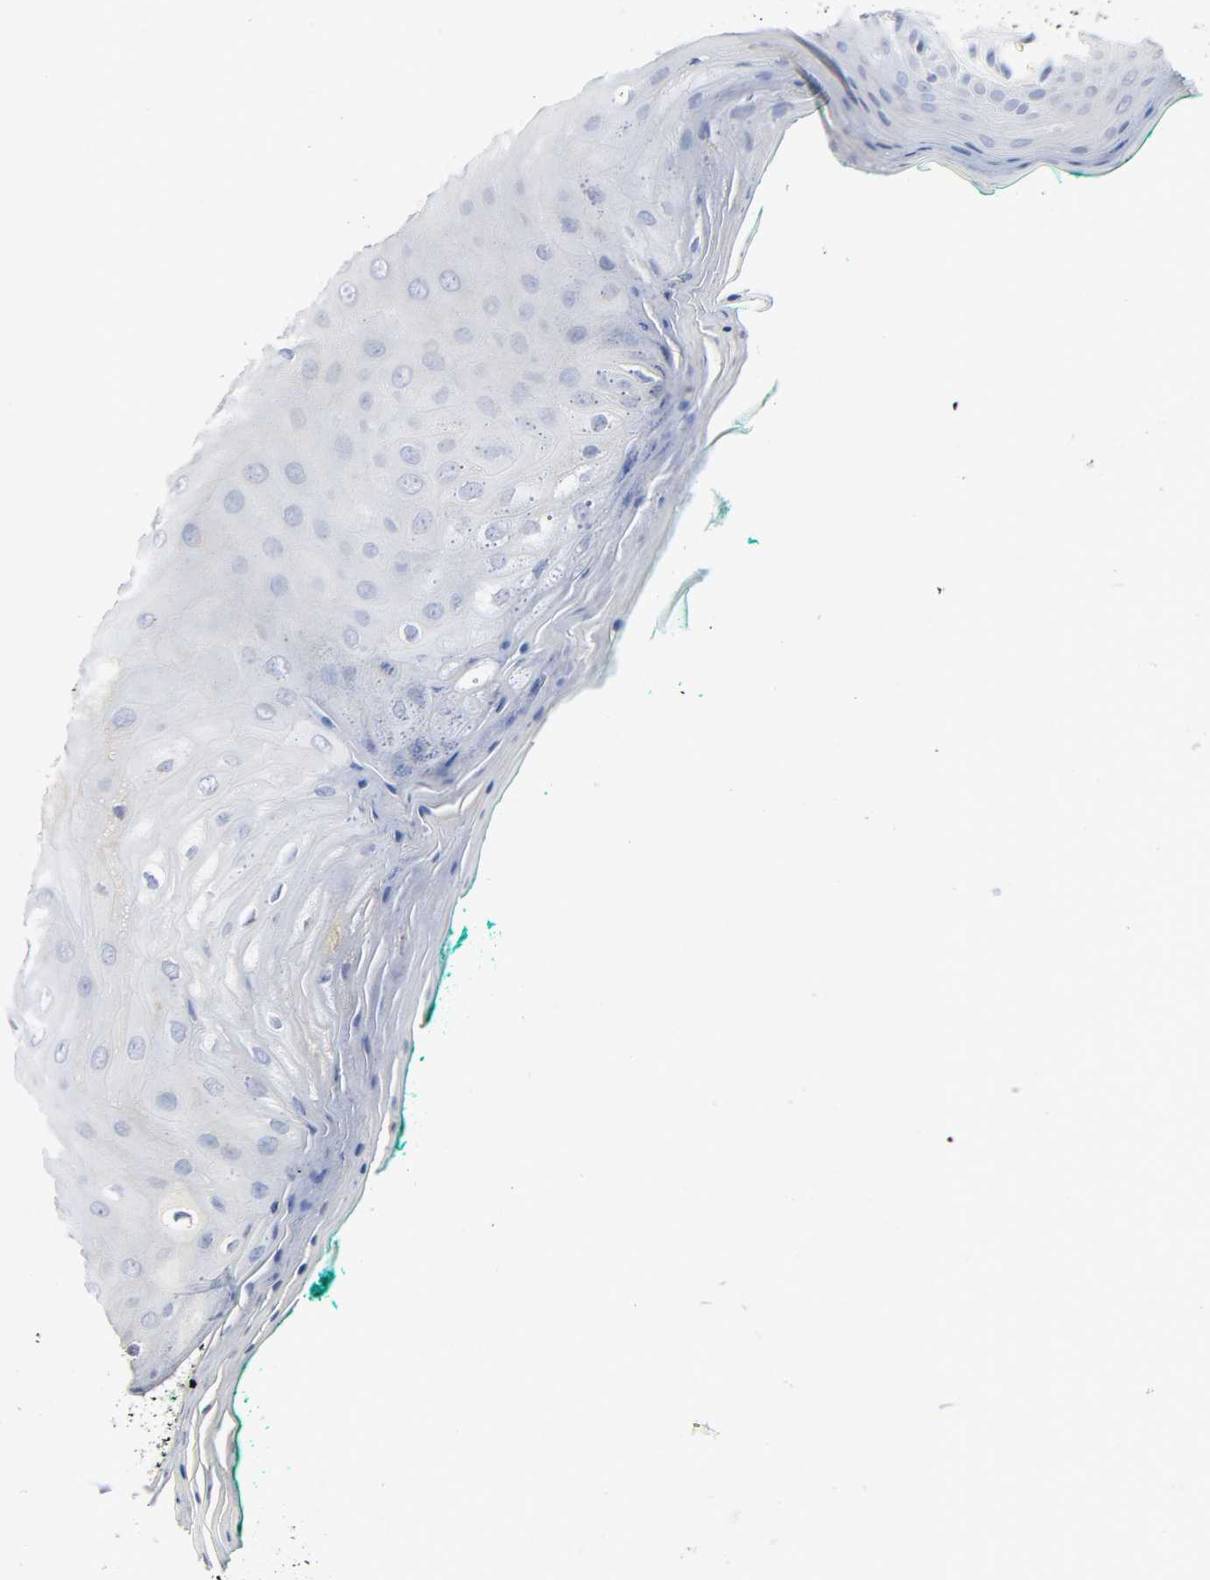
{"staining": {"intensity": "negative", "quantity": "none", "location": "none"}, "tissue": "oral mucosa", "cell_type": "Squamous epithelial cells", "image_type": "normal", "snomed": [{"axis": "morphology", "description": "Normal tissue, NOS"}, {"axis": "morphology", "description": "Squamous cell carcinoma, NOS"}, {"axis": "topography", "description": "Skeletal muscle"}, {"axis": "topography", "description": "Oral tissue"}, {"axis": "topography", "description": "Head-Neck"}], "caption": "The immunohistochemistry (IHC) micrograph has no significant expression in squamous epithelial cells of oral mucosa.", "gene": "ACP3", "patient": {"sex": "female", "age": 84}}